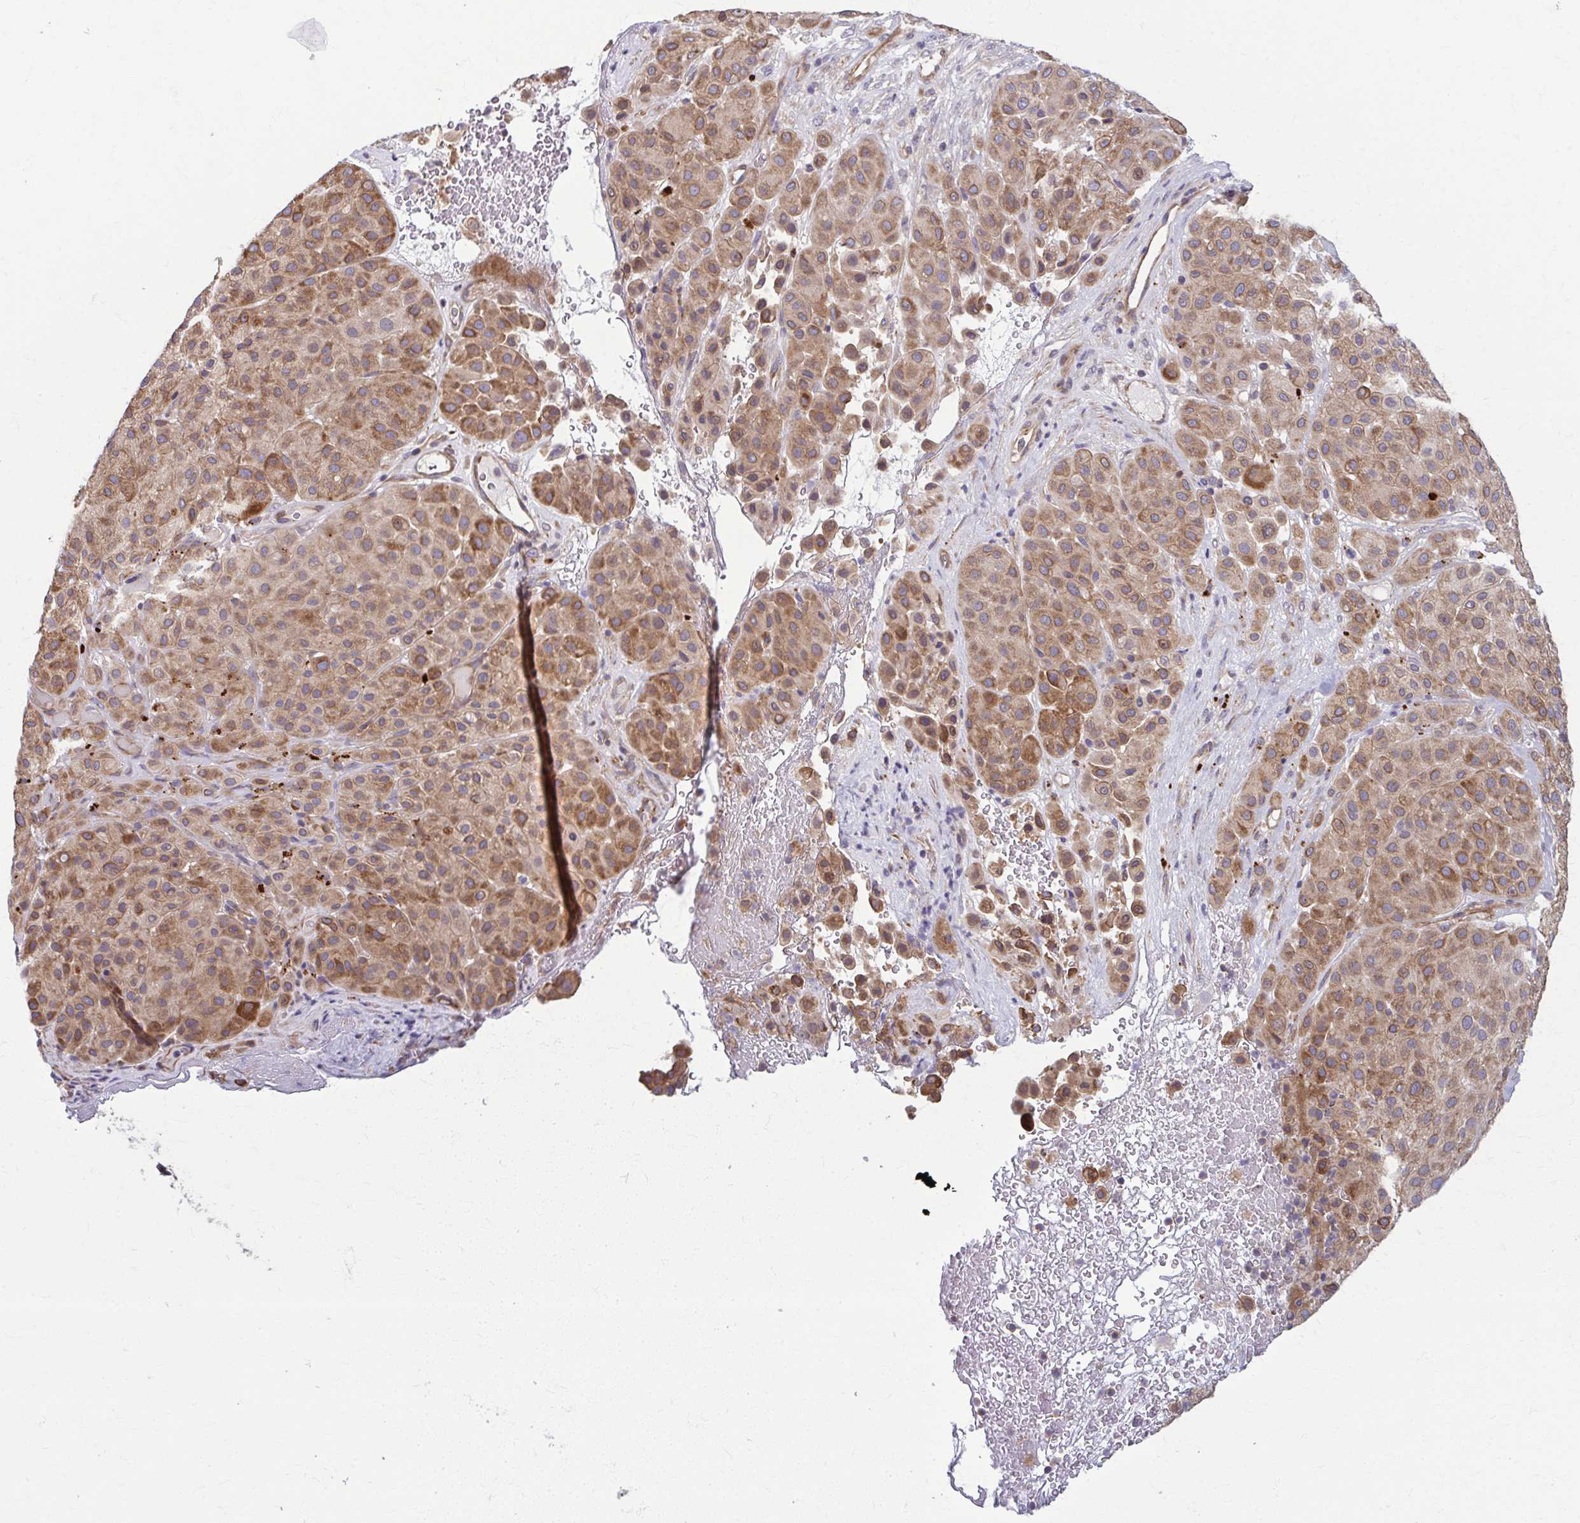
{"staining": {"intensity": "moderate", "quantity": "25%-75%", "location": "cytoplasmic/membranous"}, "tissue": "melanoma", "cell_type": "Tumor cells", "image_type": "cancer", "snomed": [{"axis": "morphology", "description": "Malignant melanoma, Metastatic site"}, {"axis": "topography", "description": "Smooth muscle"}], "caption": "About 25%-75% of tumor cells in malignant melanoma (metastatic site) display moderate cytoplasmic/membranous protein staining as visualized by brown immunohistochemical staining.", "gene": "EID2B", "patient": {"sex": "male", "age": 41}}